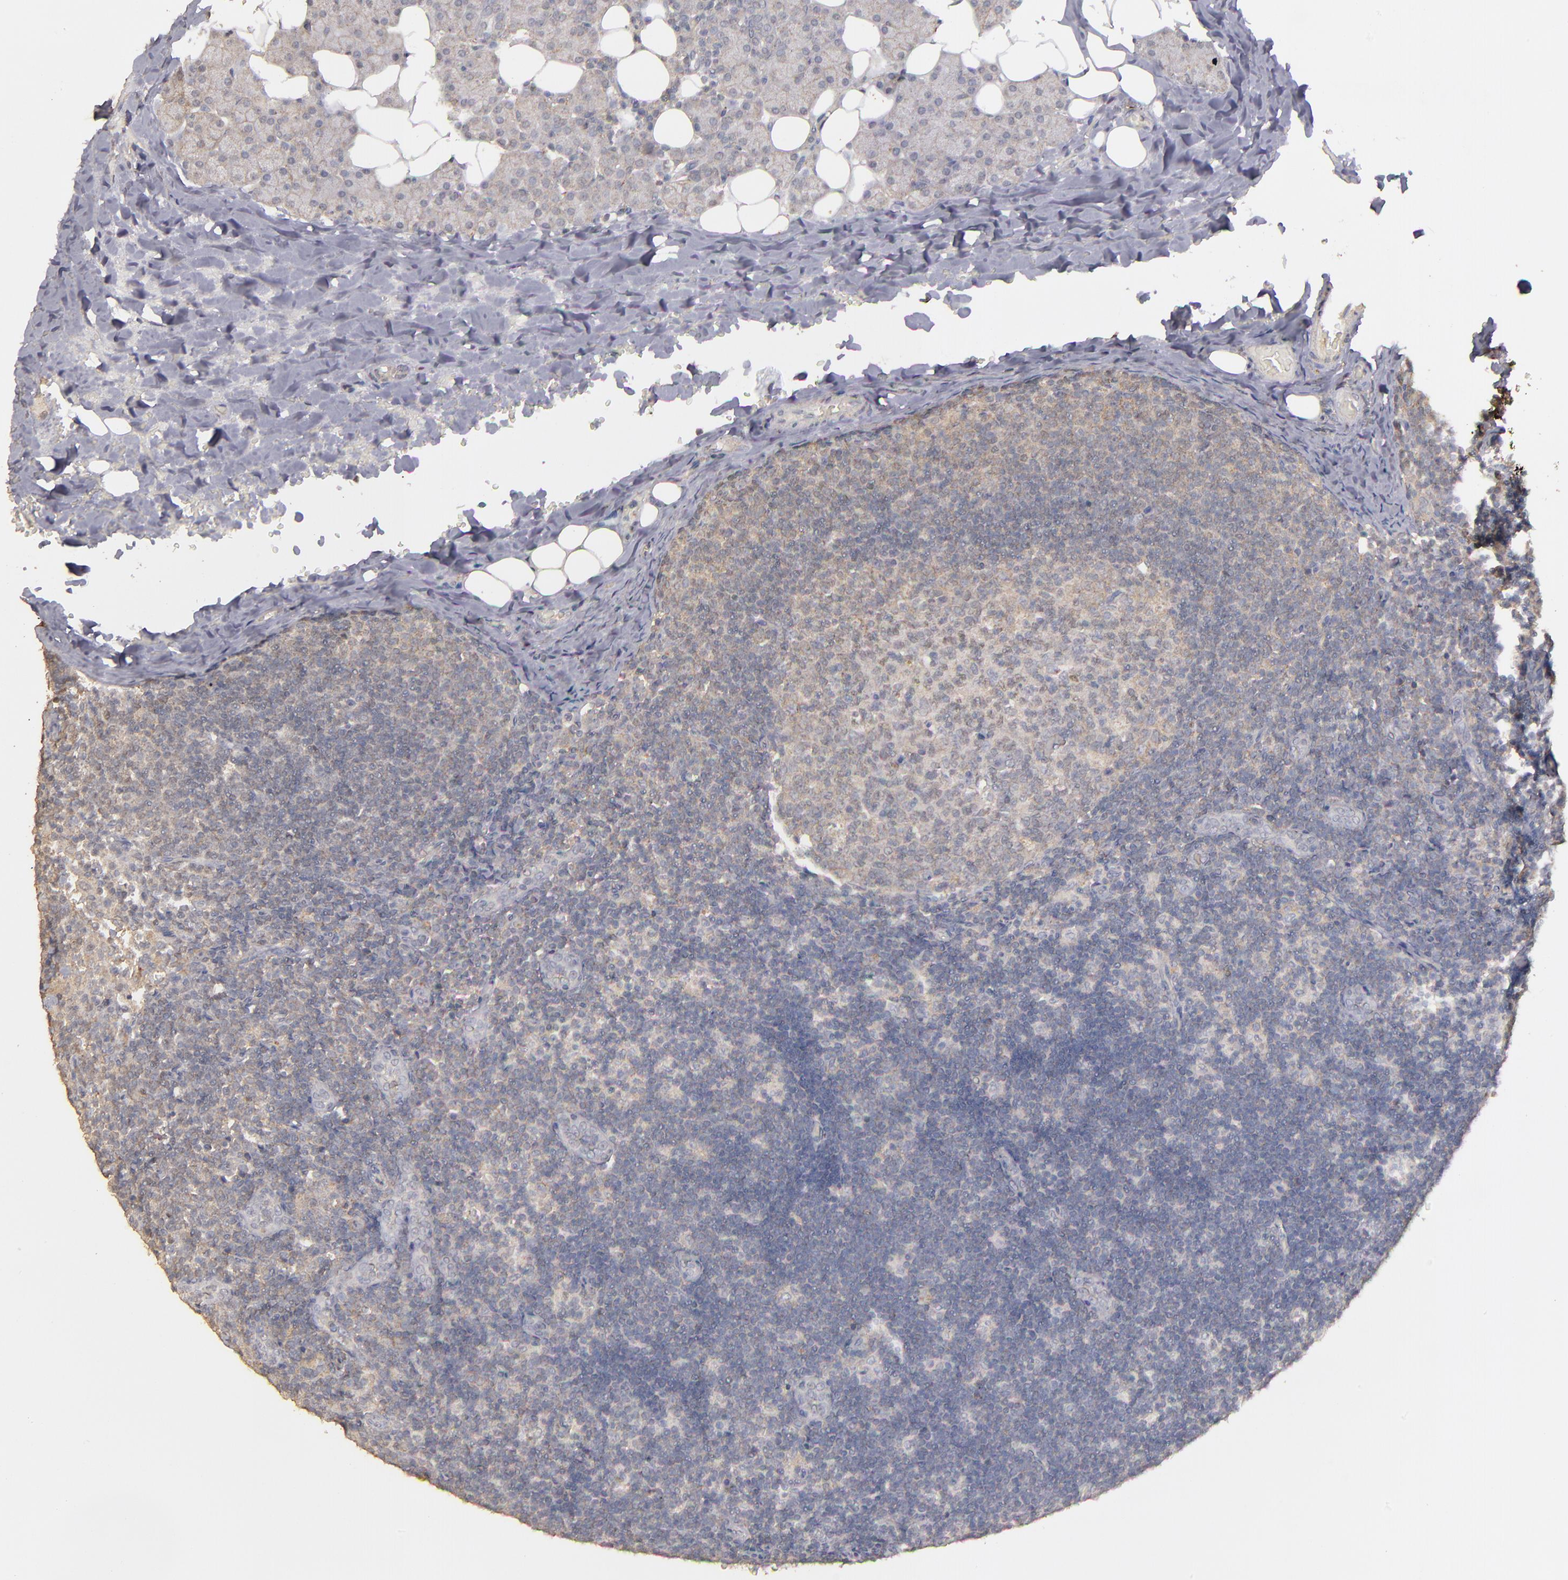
{"staining": {"intensity": "weak", "quantity": "25%-75%", "location": "cytoplasmic/membranous"}, "tissue": "lymph node", "cell_type": "Germinal center cells", "image_type": "normal", "snomed": [{"axis": "morphology", "description": "Normal tissue, NOS"}, {"axis": "topography", "description": "Lymph node"}, {"axis": "topography", "description": "Salivary gland"}], "caption": "Protein staining demonstrates weak cytoplasmic/membranous positivity in about 25%-75% of germinal center cells in normal lymph node. The staining was performed using DAB, with brown indicating positive protein expression. Nuclei are stained blue with hematoxylin.", "gene": "FAT1", "patient": {"sex": "male", "age": 8}}